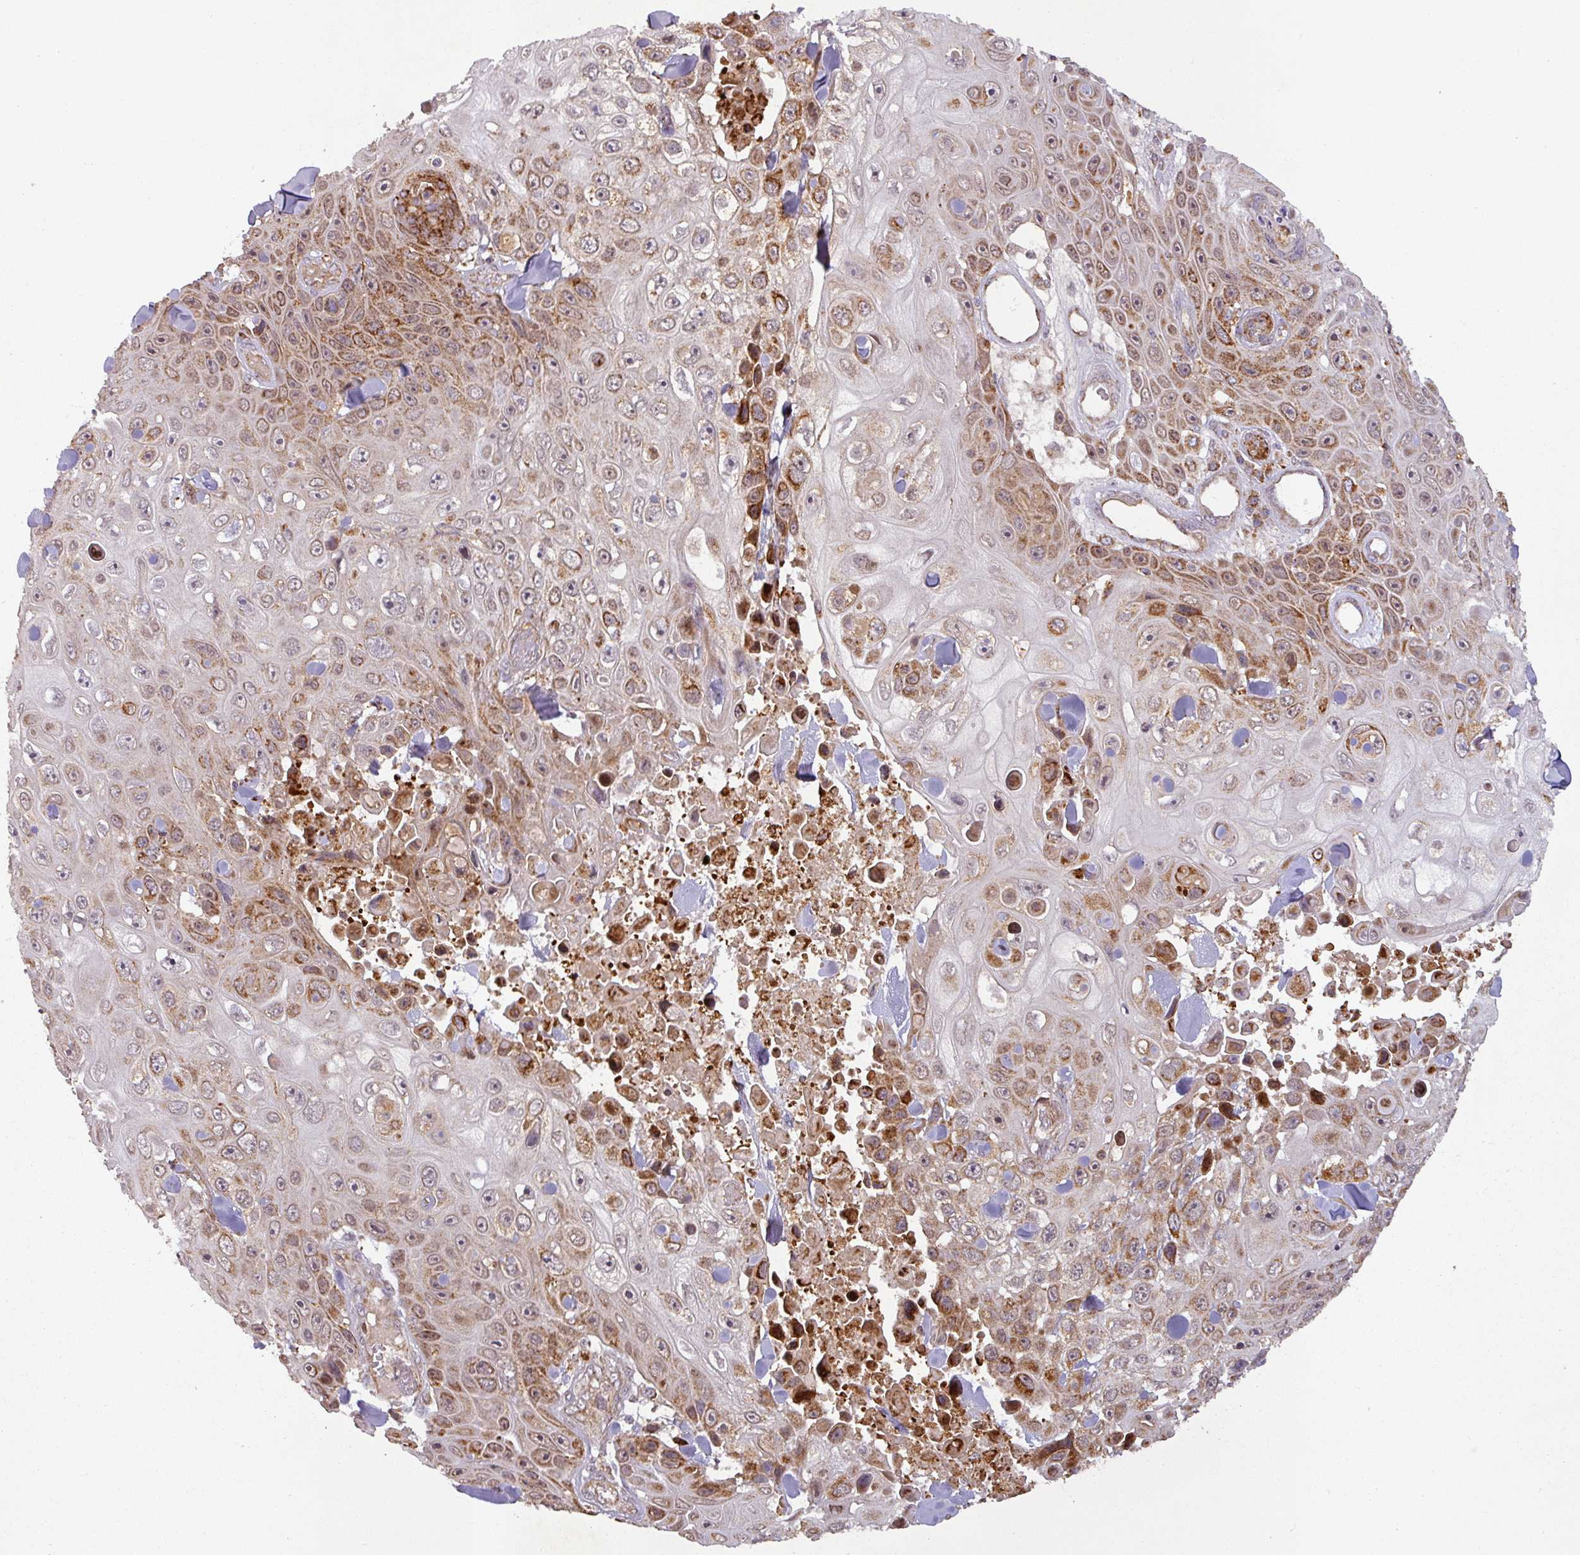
{"staining": {"intensity": "moderate", "quantity": ">75%", "location": "cytoplasmic/membranous"}, "tissue": "skin cancer", "cell_type": "Tumor cells", "image_type": "cancer", "snomed": [{"axis": "morphology", "description": "Squamous cell carcinoma, NOS"}, {"axis": "topography", "description": "Skin"}], "caption": "Moderate cytoplasmic/membranous staining is present in approximately >75% of tumor cells in squamous cell carcinoma (skin).", "gene": "GPD2", "patient": {"sex": "male", "age": 82}}